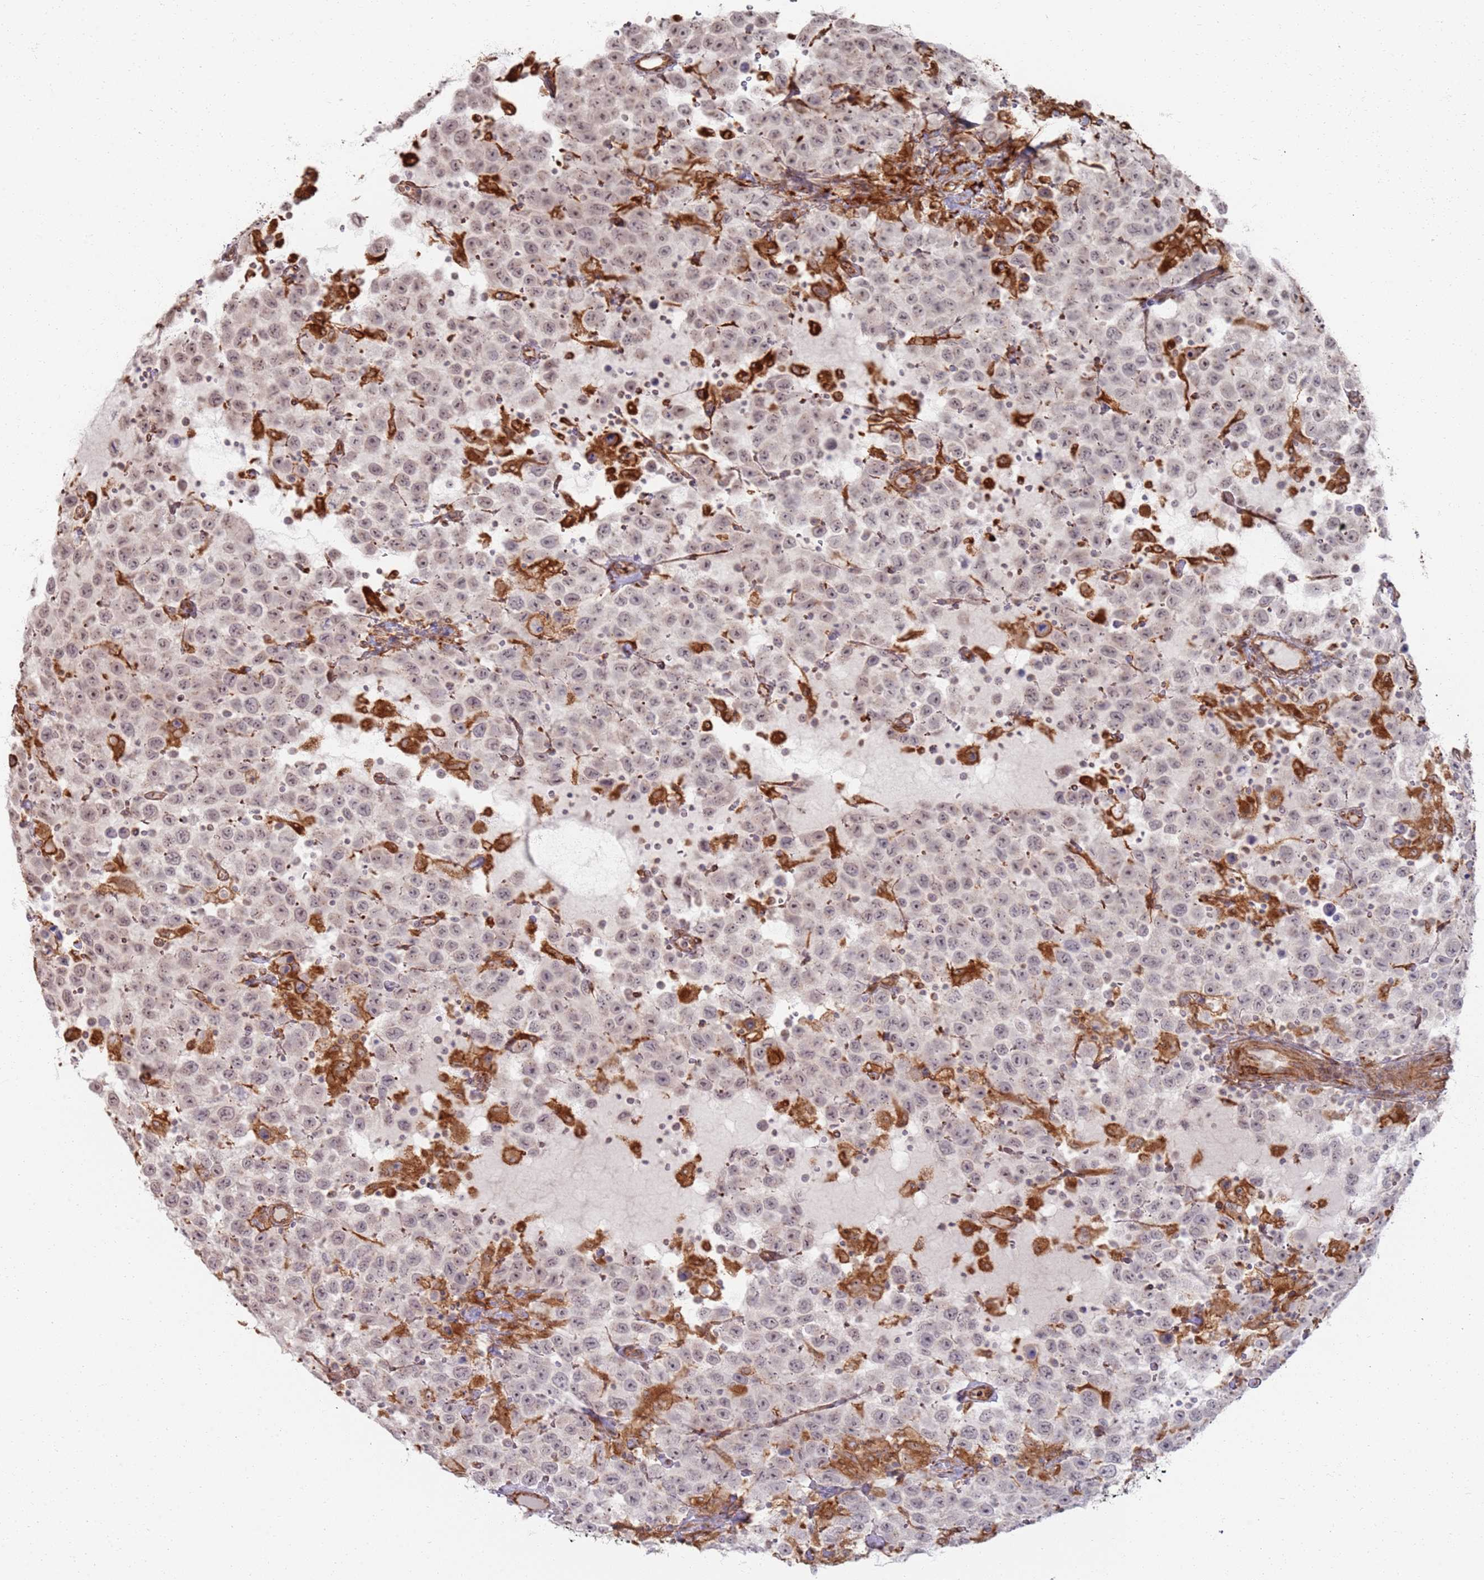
{"staining": {"intensity": "weak", "quantity": "25%-75%", "location": "nuclear"}, "tissue": "testis cancer", "cell_type": "Tumor cells", "image_type": "cancer", "snomed": [{"axis": "morphology", "description": "Seminoma, NOS"}, {"axis": "topography", "description": "Testis"}], "caption": "Weak nuclear expression for a protein is identified in approximately 25%-75% of tumor cells of seminoma (testis) using IHC.", "gene": "PHF21A", "patient": {"sex": "male", "age": 41}}